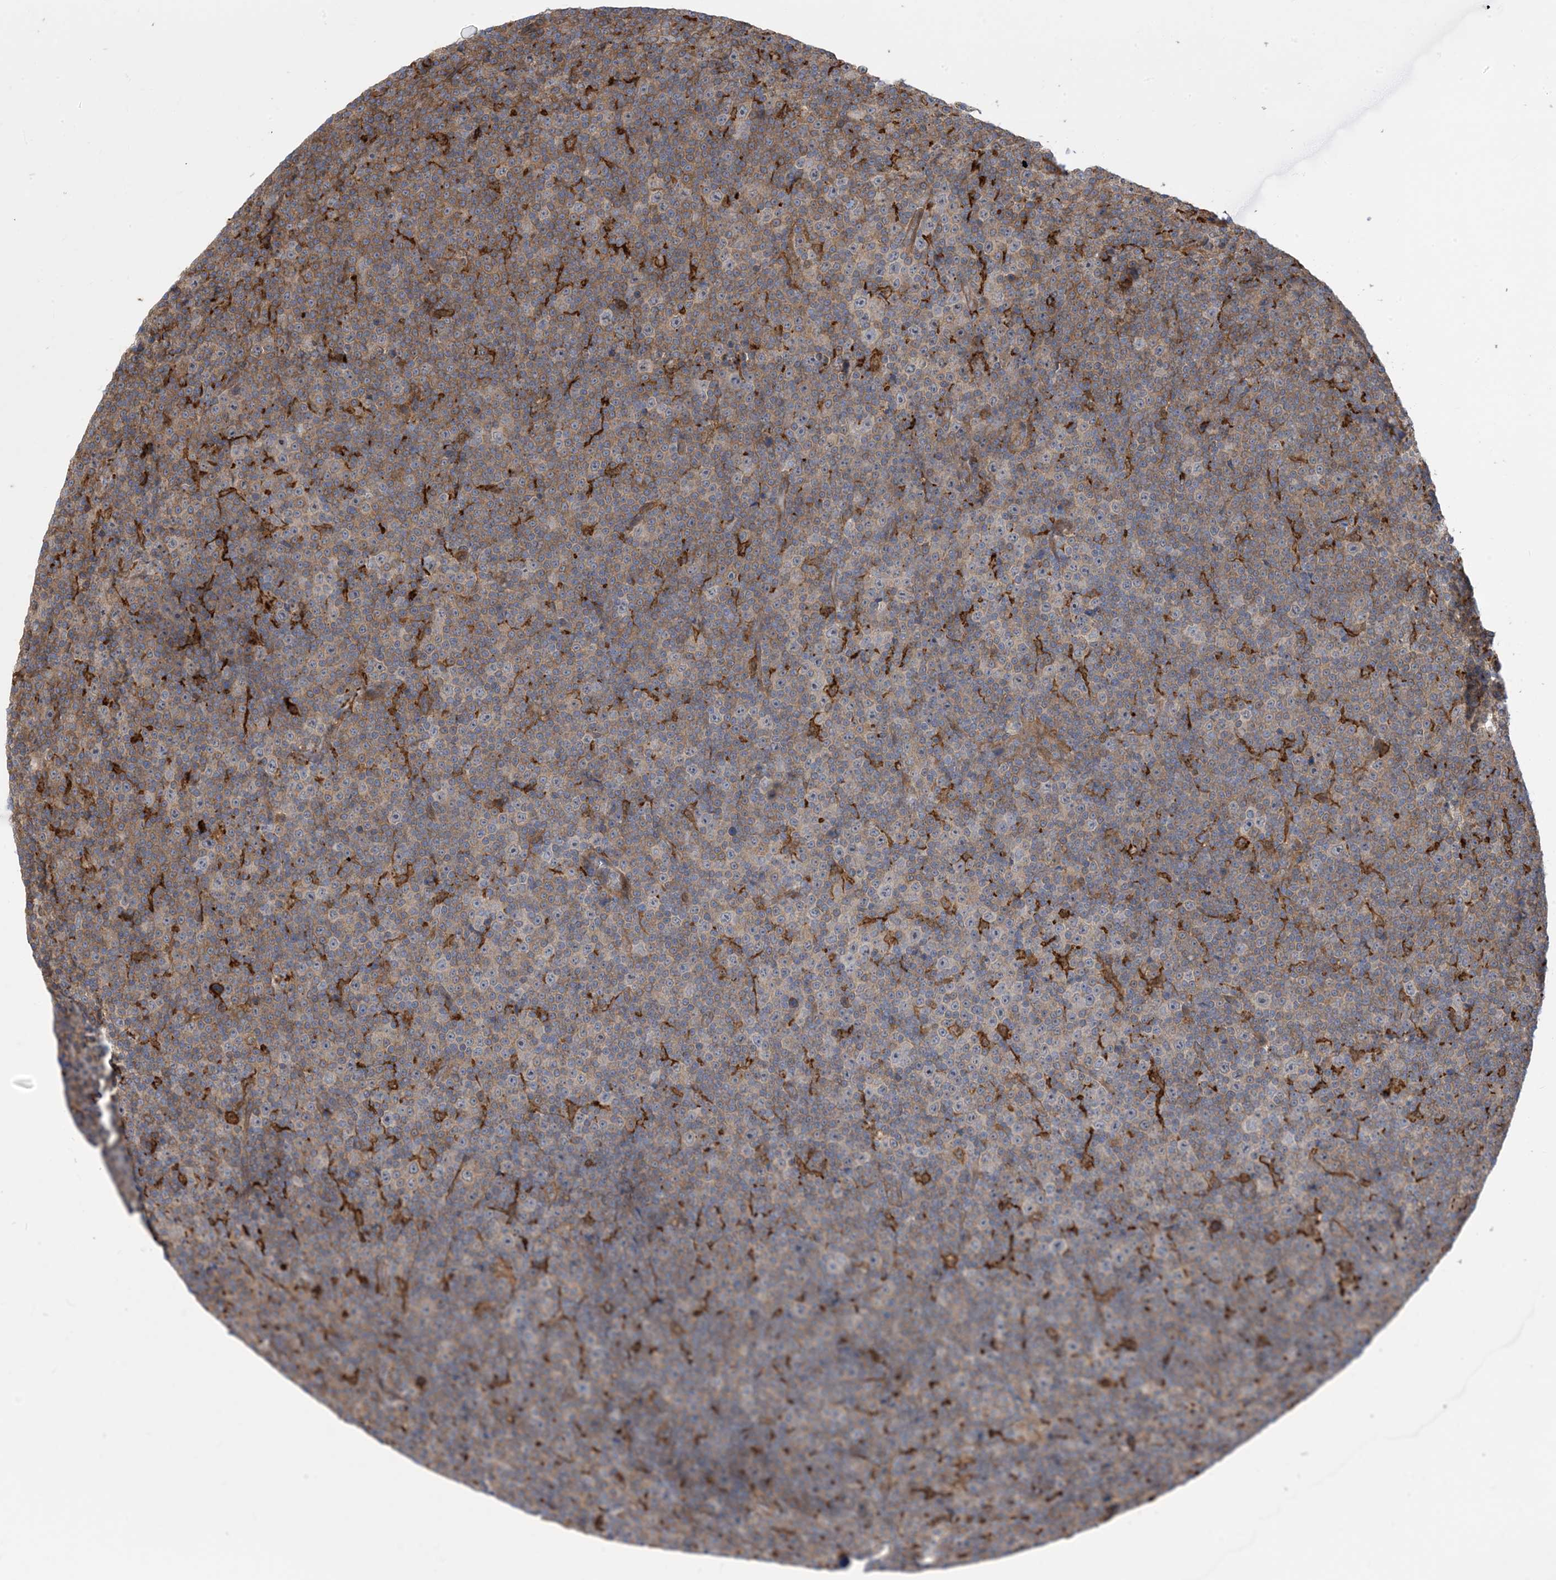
{"staining": {"intensity": "weak", "quantity": "25%-75%", "location": "cytoplasmic/membranous"}, "tissue": "lymphoma", "cell_type": "Tumor cells", "image_type": "cancer", "snomed": [{"axis": "morphology", "description": "Malignant lymphoma, non-Hodgkin's type, Low grade"}, {"axis": "topography", "description": "Lymph node"}], "caption": "About 25%-75% of tumor cells in malignant lymphoma, non-Hodgkin's type (low-grade) exhibit weak cytoplasmic/membranous protein positivity as visualized by brown immunohistochemical staining.", "gene": "HS1BP3", "patient": {"sex": "female", "age": 67}}